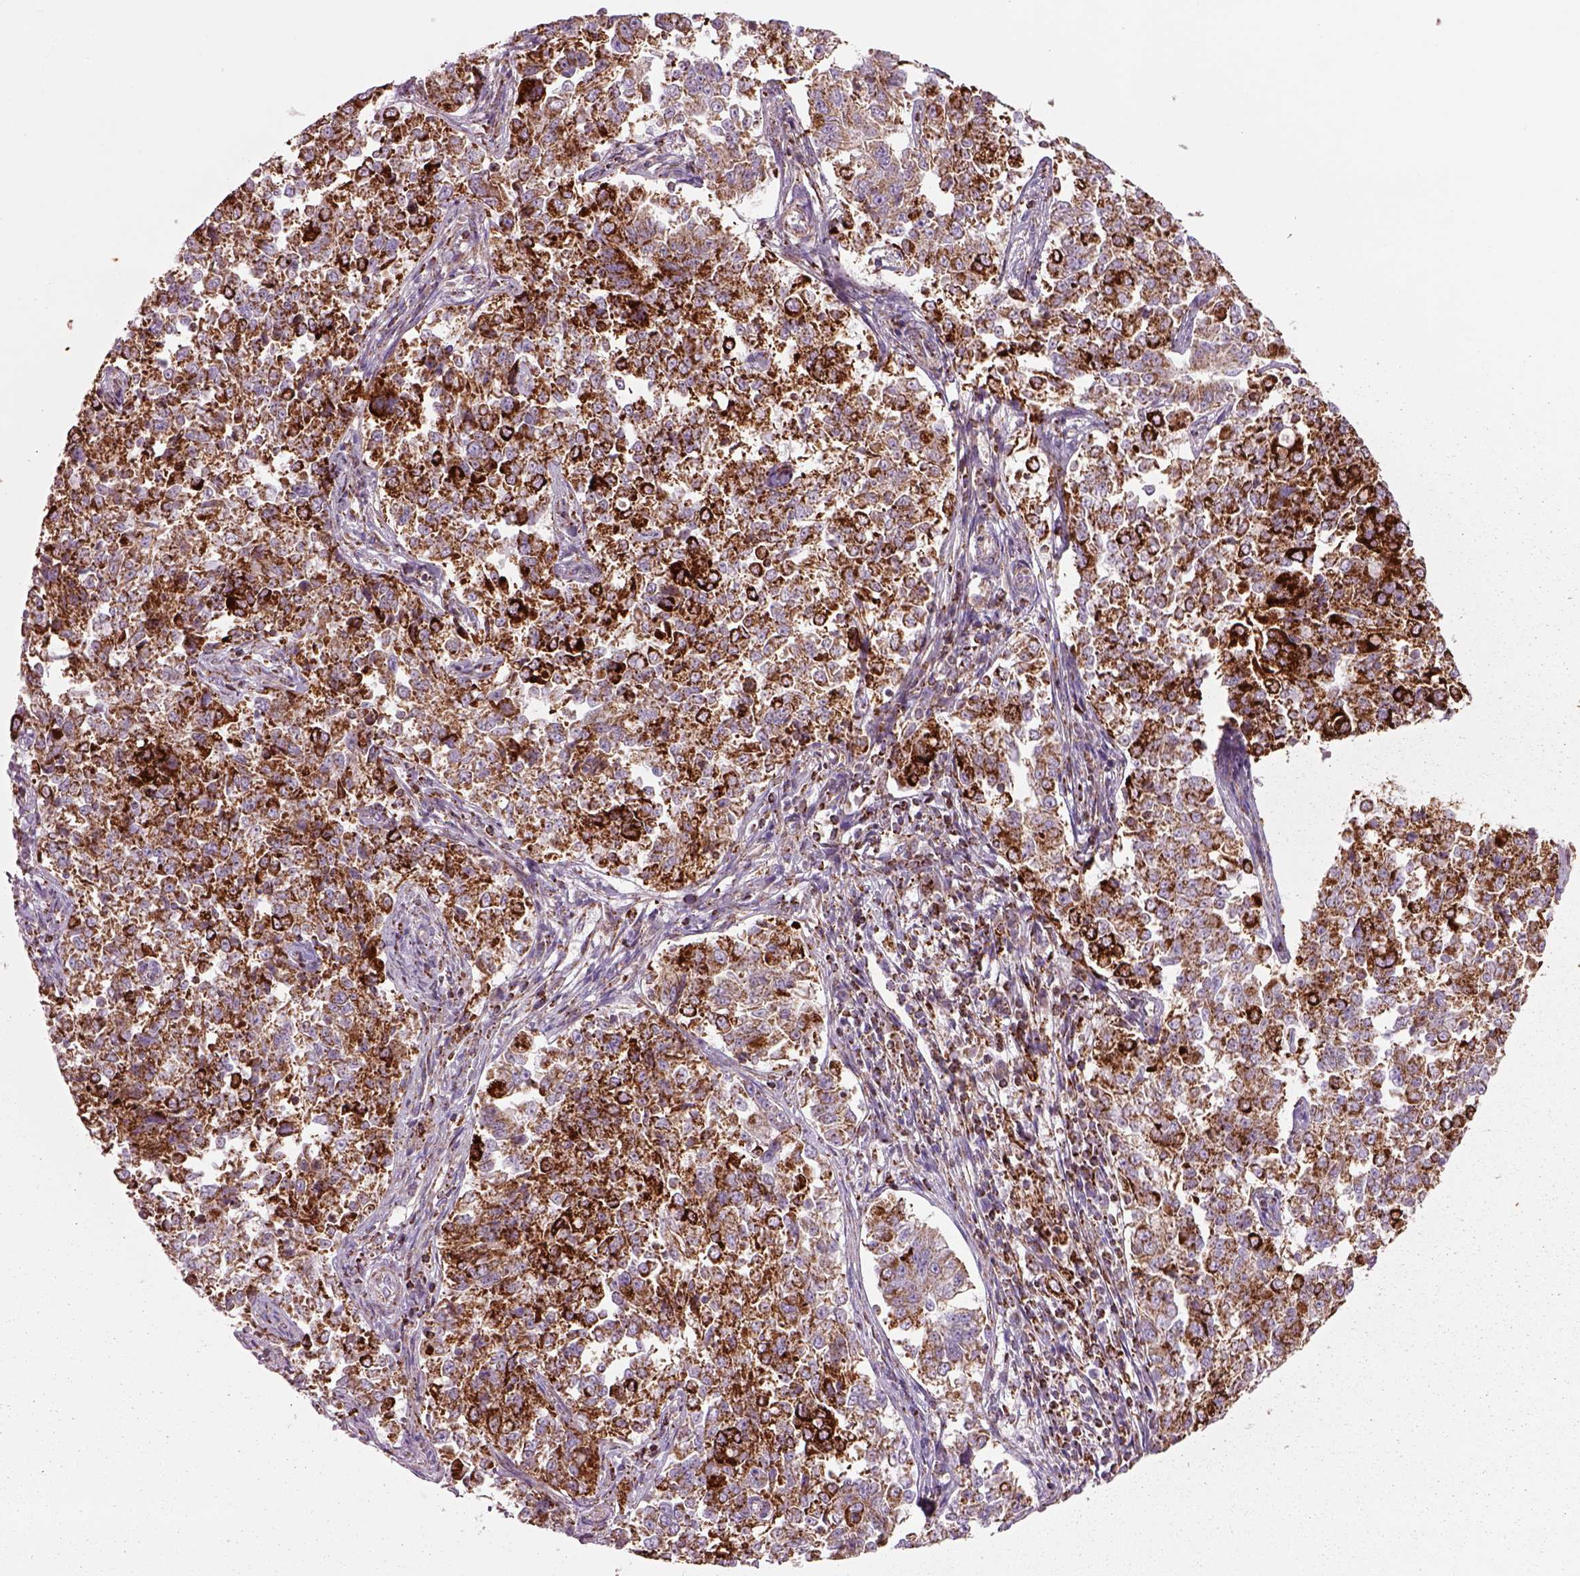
{"staining": {"intensity": "strong", "quantity": ">75%", "location": "cytoplasmic/membranous"}, "tissue": "endometrial cancer", "cell_type": "Tumor cells", "image_type": "cancer", "snomed": [{"axis": "morphology", "description": "Adenocarcinoma, NOS"}, {"axis": "topography", "description": "Endometrium"}], "caption": "Human endometrial cancer stained with a brown dye displays strong cytoplasmic/membranous positive expression in about >75% of tumor cells.", "gene": "SLC25A24", "patient": {"sex": "female", "age": 43}}